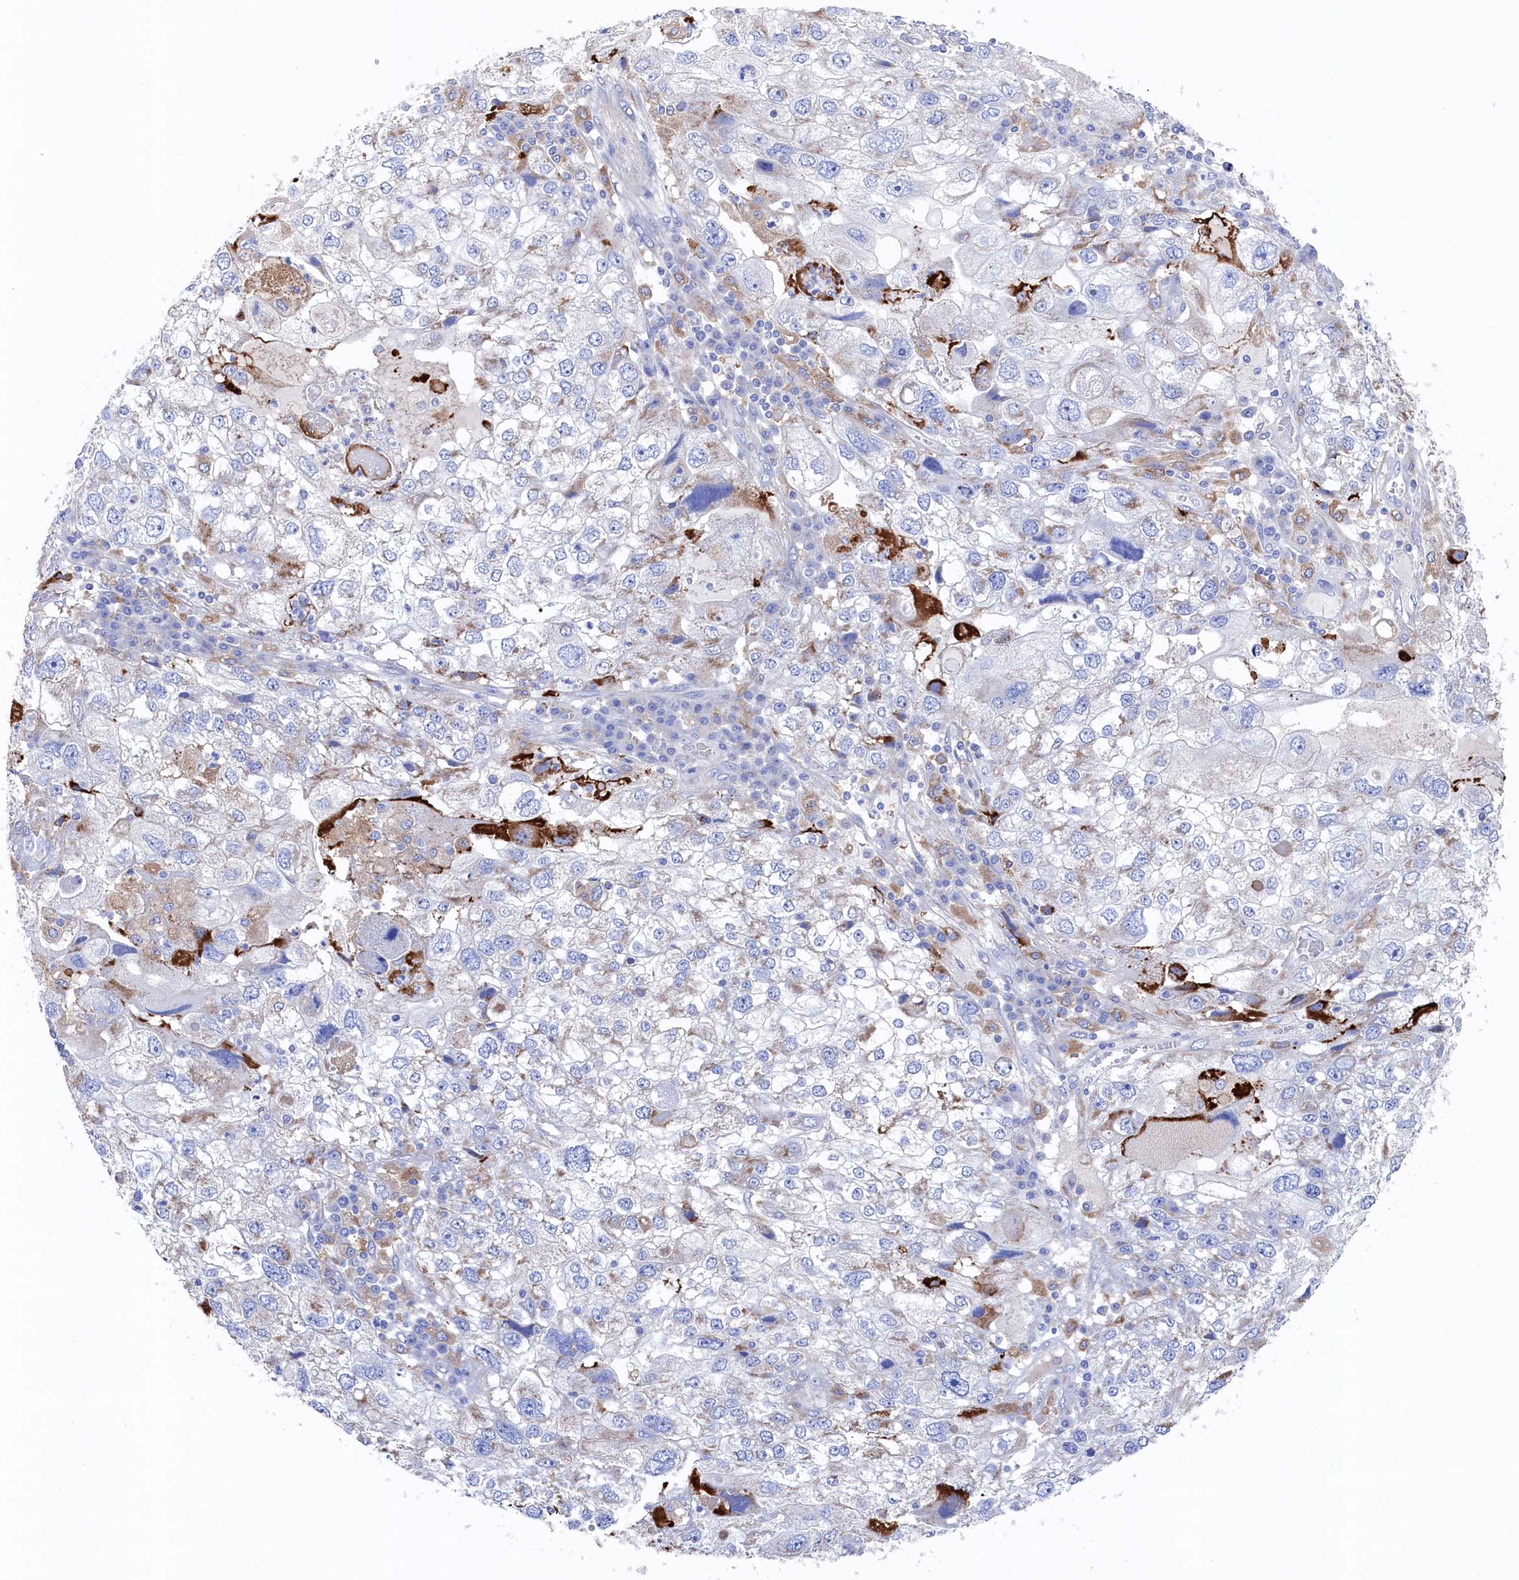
{"staining": {"intensity": "negative", "quantity": "none", "location": "none"}, "tissue": "endometrial cancer", "cell_type": "Tumor cells", "image_type": "cancer", "snomed": [{"axis": "morphology", "description": "Adenocarcinoma, NOS"}, {"axis": "topography", "description": "Endometrium"}], "caption": "Immunohistochemistry of human endometrial cancer (adenocarcinoma) demonstrates no staining in tumor cells.", "gene": "C12orf73", "patient": {"sex": "female", "age": 49}}